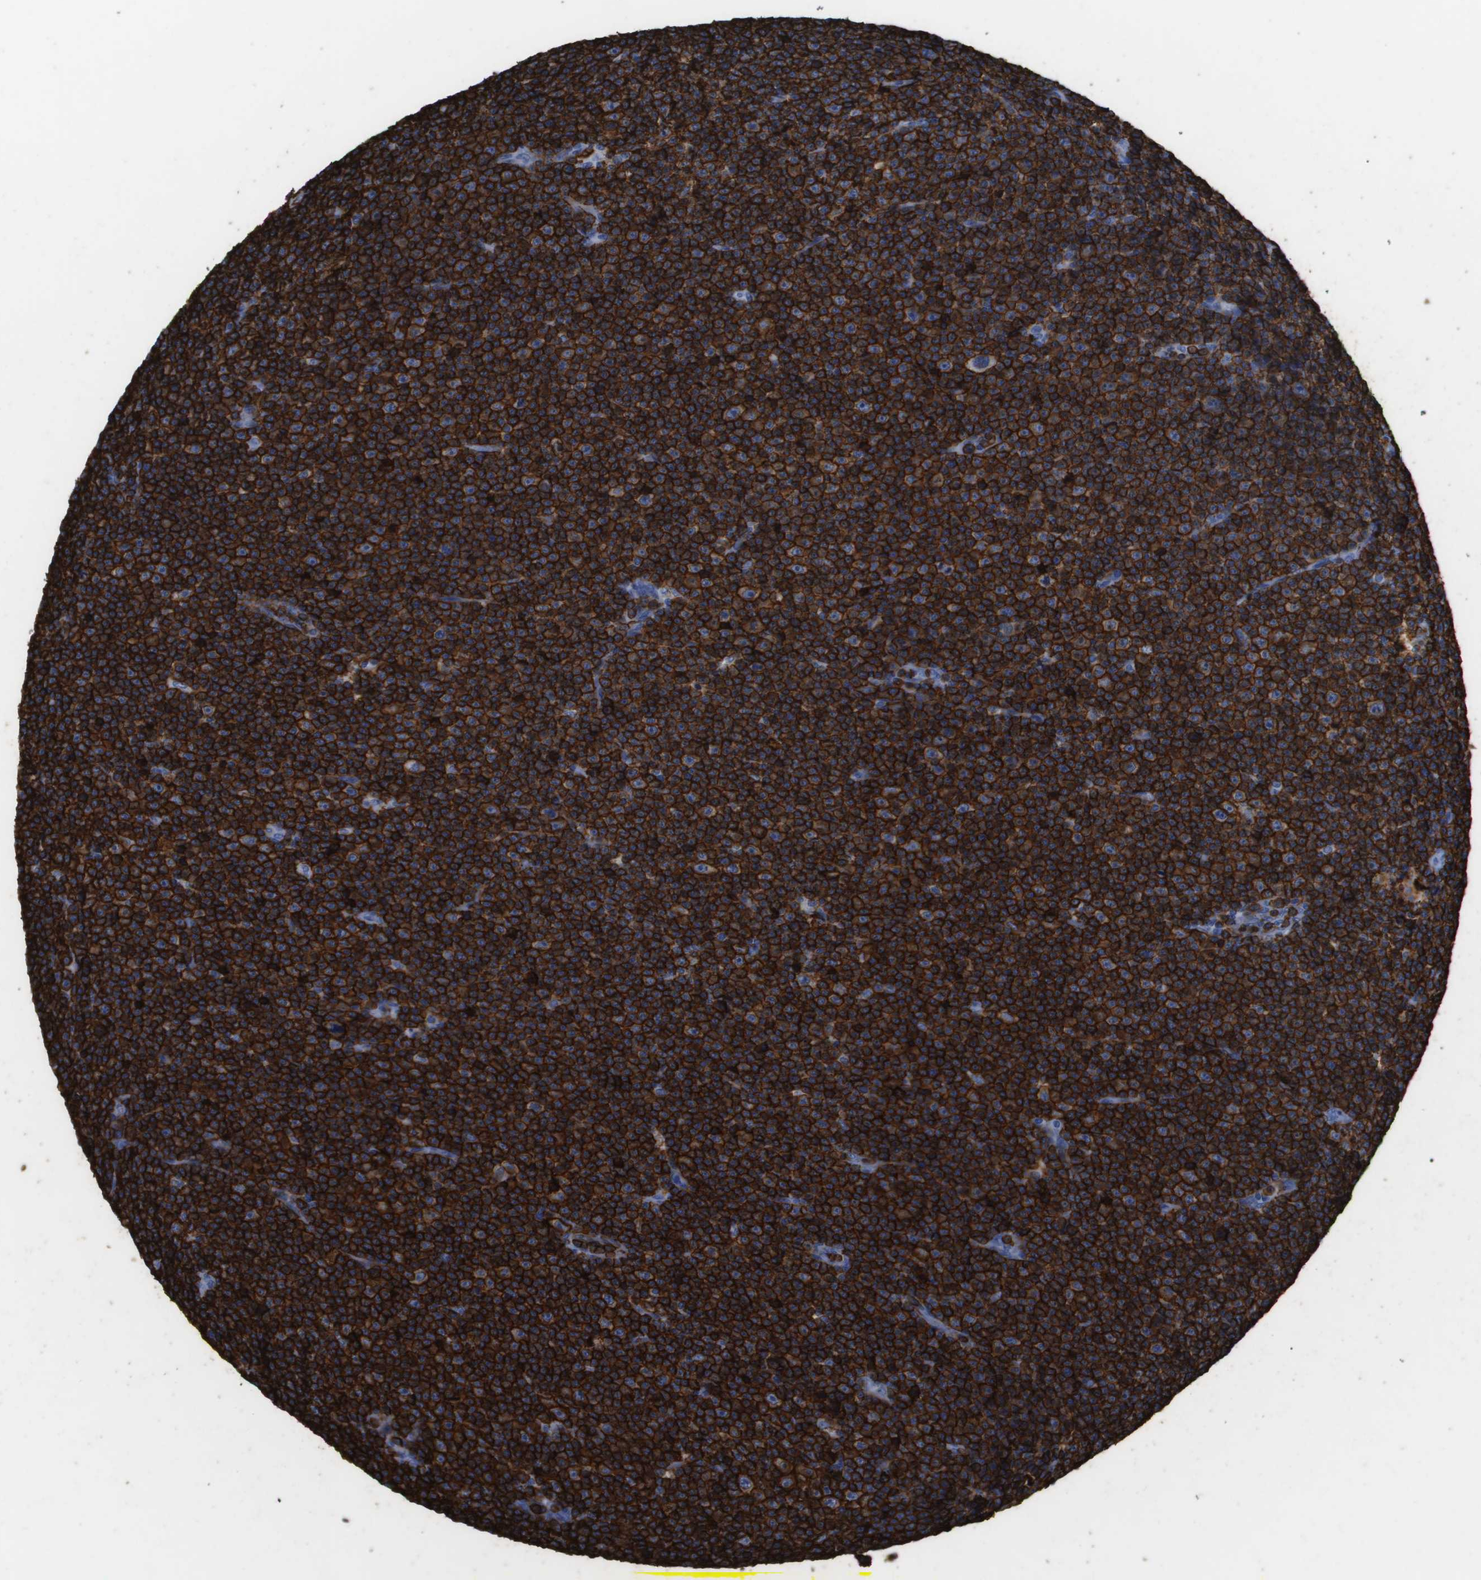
{"staining": {"intensity": "strong", "quantity": ">75%", "location": "cytoplasmic/membranous"}, "tissue": "lymphoma", "cell_type": "Tumor cells", "image_type": "cancer", "snomed": [{"axis": "morphology", "description": "Malignant lymphoma, non-Hodgkin's type, Low grade"}, {"axis": "topography", "description": "Lymph node"}], "caption": "Low-grade malignant lymphoma, non-Hodgkin's type stained for a protein (brown) exhibits strong cytoplasmic/membranous positive expression in approximately >75% of tumor cells.", "gene": "MS4A1", "patient": {"sex": "female", "age": 67}}